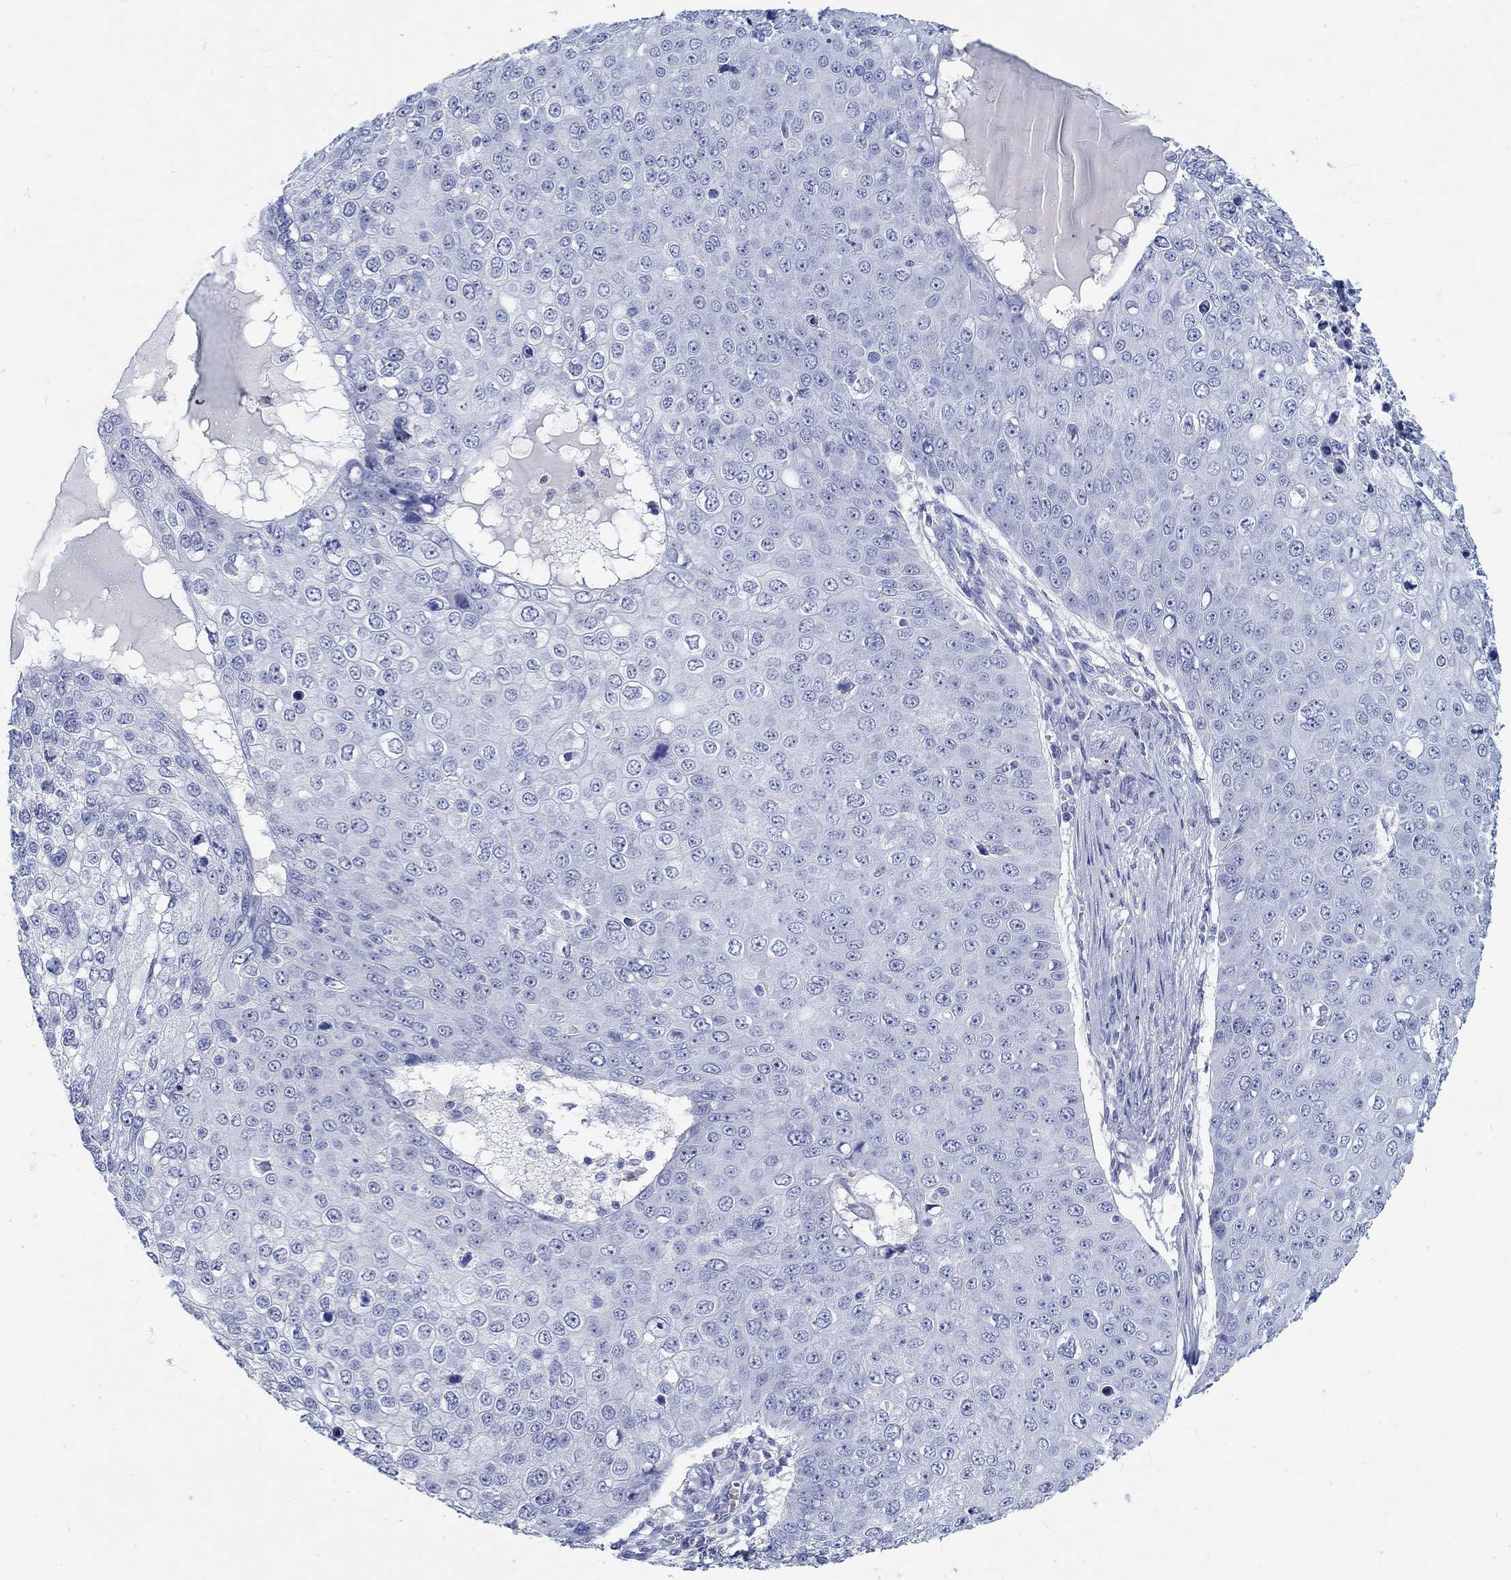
{"staining": {"intensity": "negative", "quantity": "none", "location": "none"}, "tissue": "skin cancer", "cell_type": "Tumor cells", "image_type": "cancer", "snomed": [{"axis": "morphology", "description": "Squamous cell carcinoma, NOS"}, {"axis": "topography", "description": "Skin"}], "caption": "Squamous cell carcinoma (skin) was stained to show a protein in brown. There is no significant staining in tumor cells.", "gene": "GRIA3", "patient": {"sex": "male", "age": 71}}